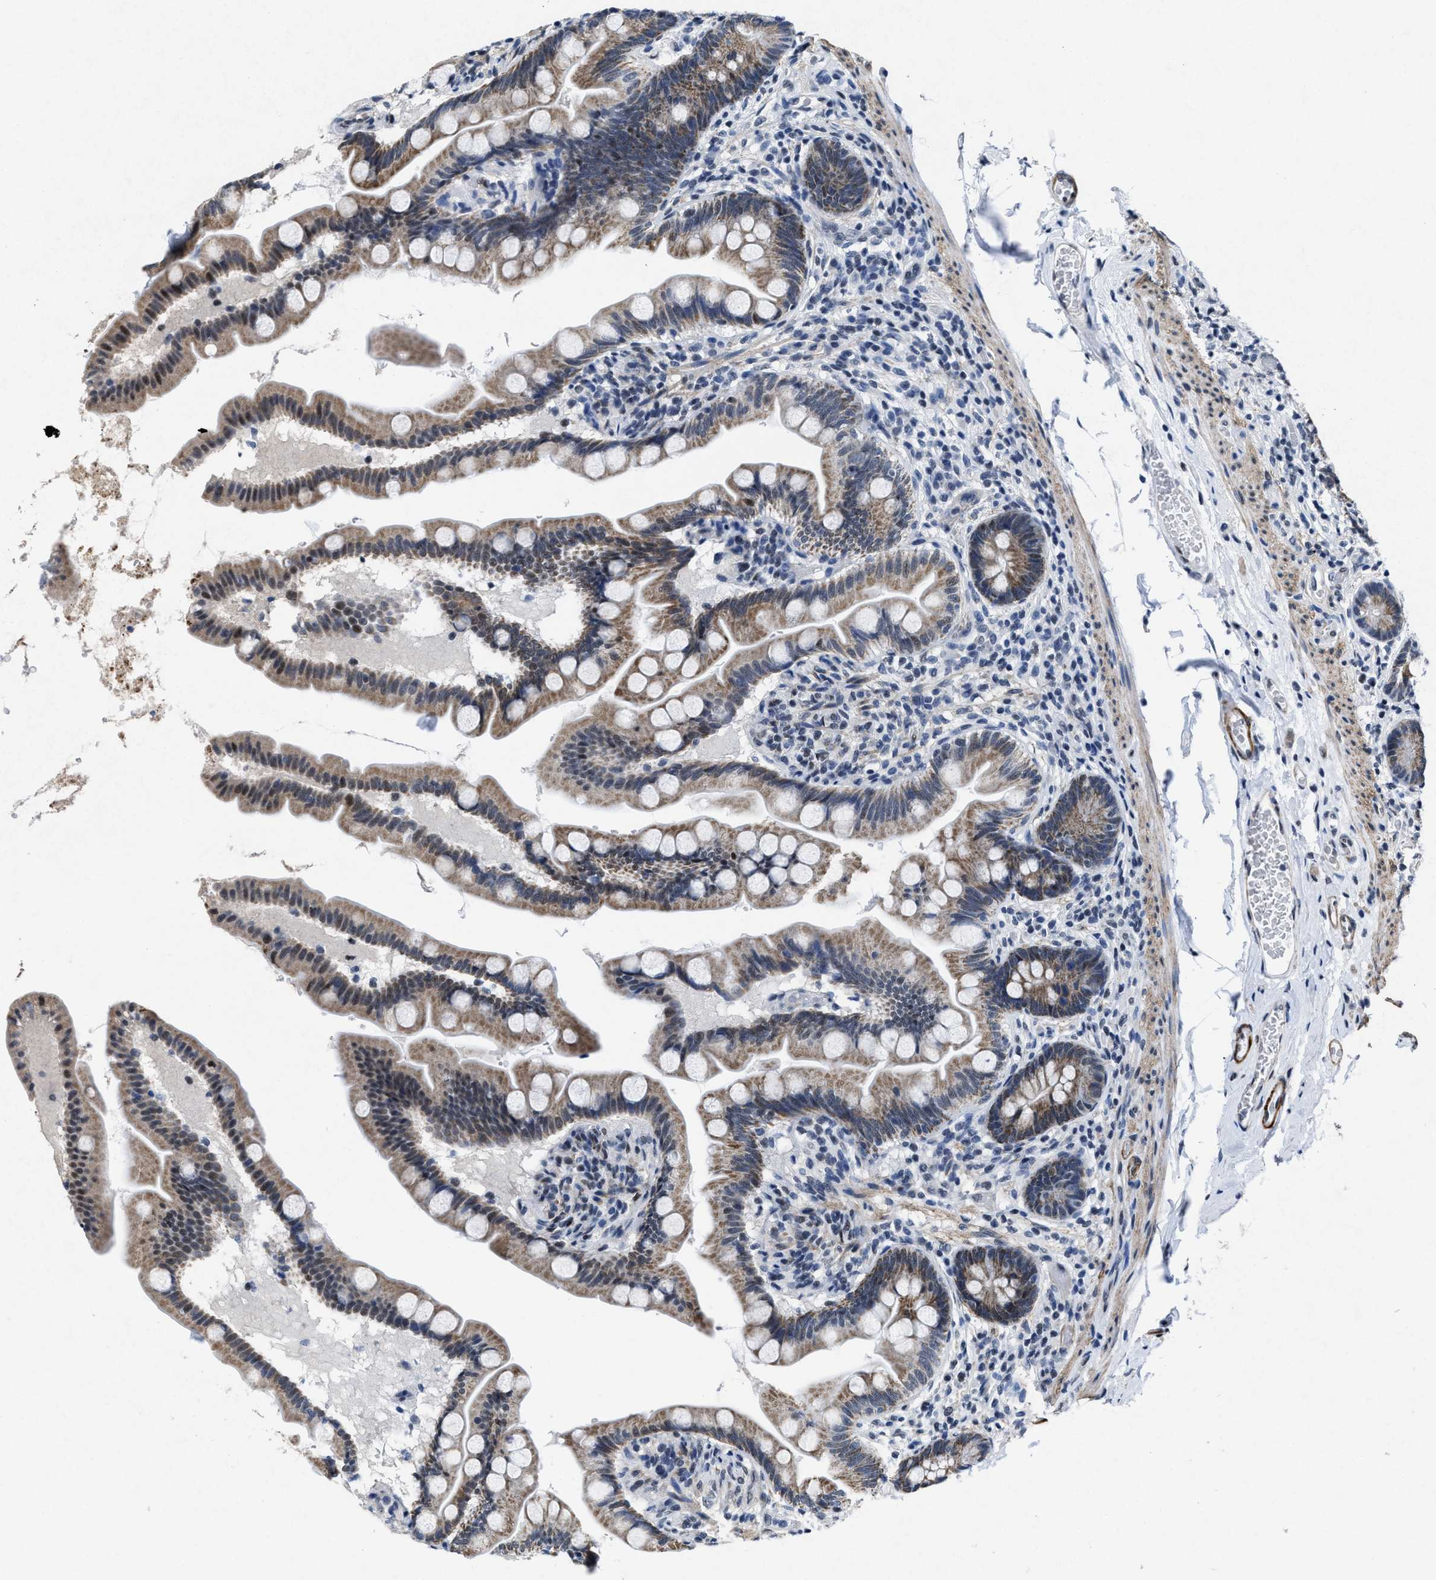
{"staining": {"intensity": "moderate", "quantity": ">75%", "location": "cytoplasmic/membranous"}, "tissue": "small intestine", "cell_type": "Glandular cells", "image_type": "normal", "snomed": [{"axis": "morphology", "description": "Normal tissue, NOS"}, {"axis": "topography", "description": "Small intestine"}], "caption": "Small intestine stained for a protein demonstrates moderate cytoplasmic/membranous positivity in glandular cells. Ihc stains the protein in brown and the nuclei are stained blue.", "gene": "ID3", "patient": {"sex": "female", "age": 56}}